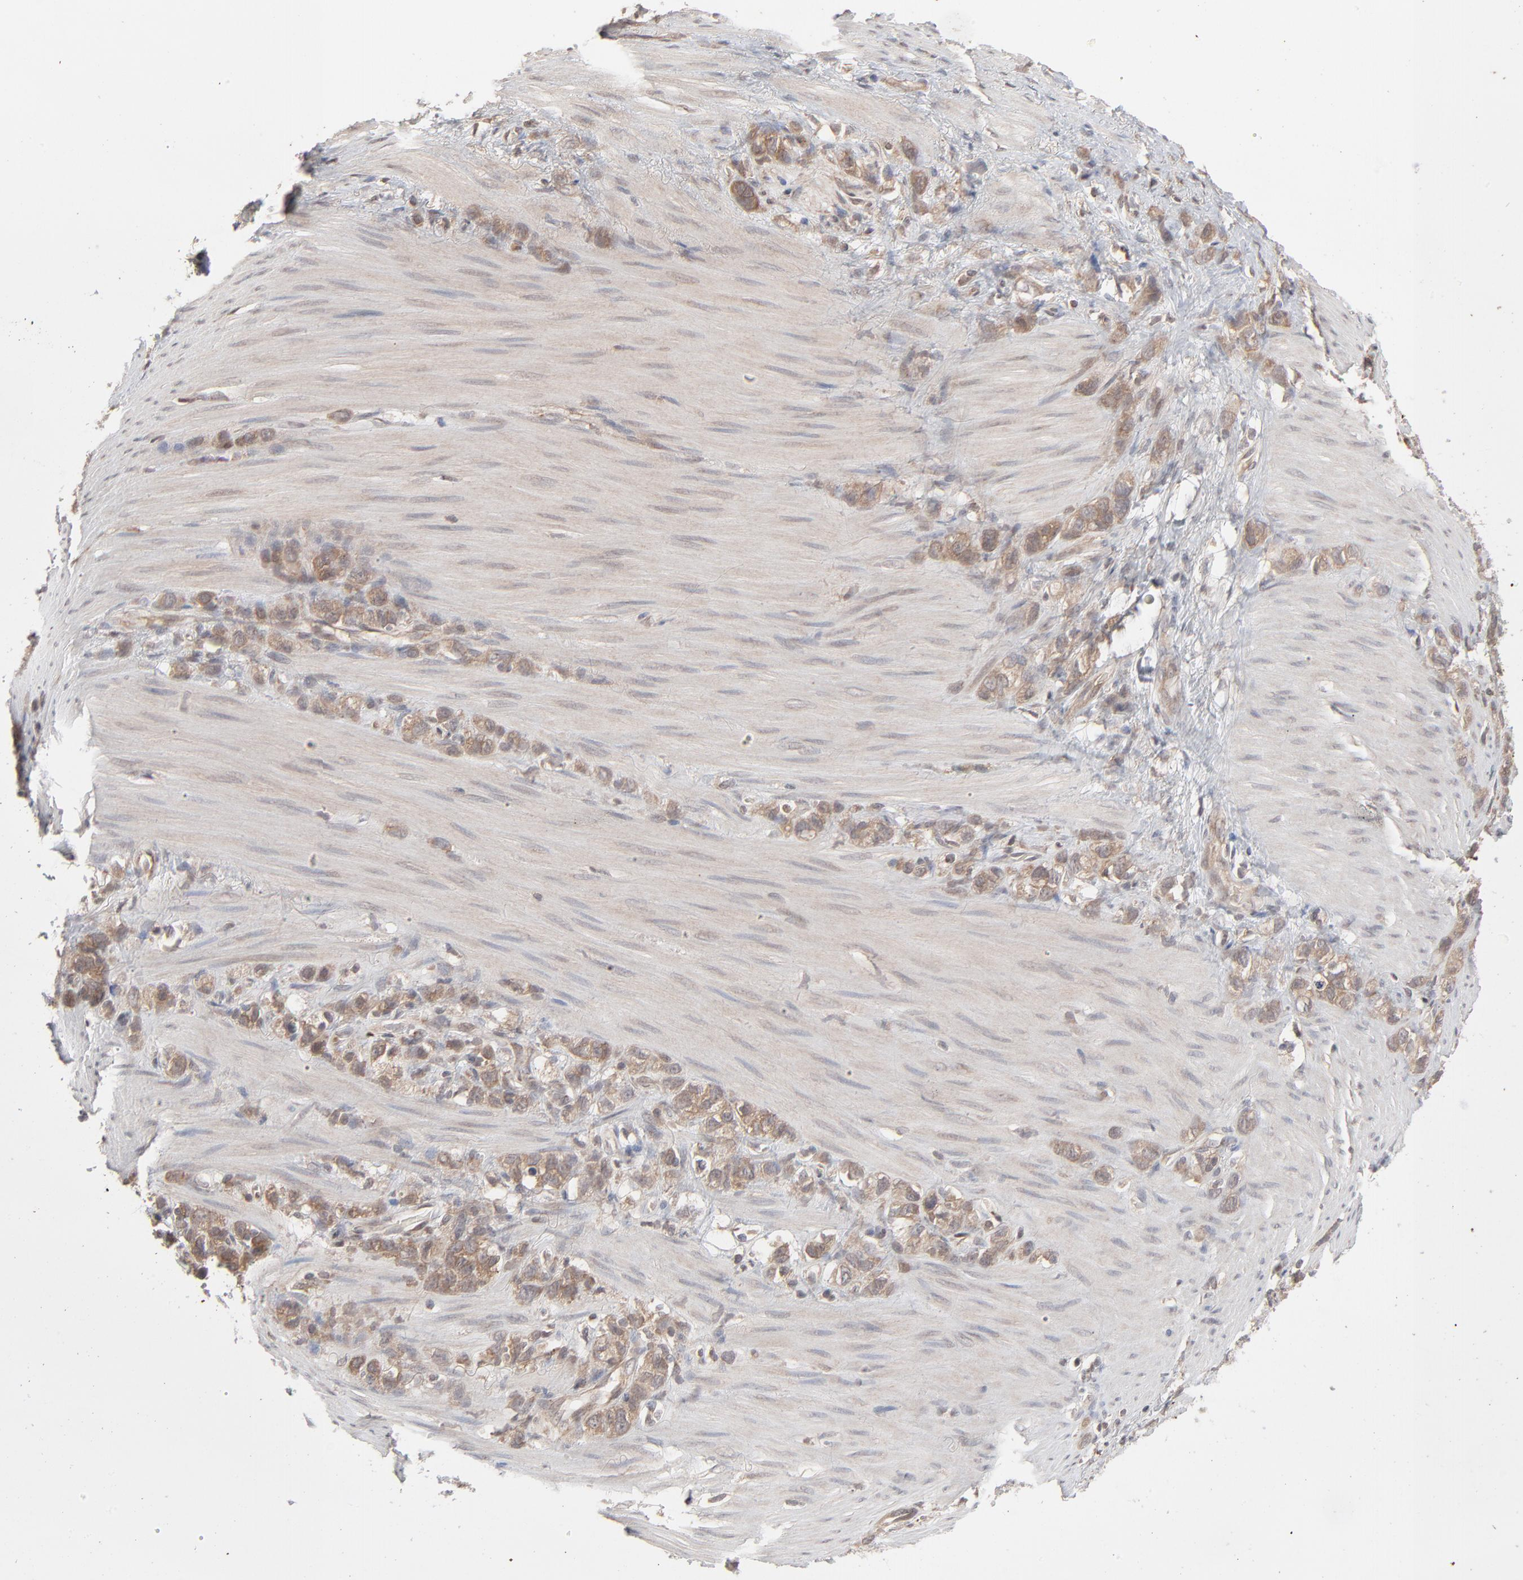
{"staining": {"intensity": "weak", "quantity": ">75%", "location": "cytoplasmic/membranous"}, "tissue": "stomach cancer", "cell_type": "Tumor cells", "image_type": "cancer", "snomed": [{"axis": "morphology", "description": "Normal tissue, NOS"}, {"axis": "morphology", "description": "Adenocarcinoma, NOS"}, {"axis": "morphology", "description": "Adenocarcinoma, High grade"}, {"axis": "topography", "description": "Stomach, upper"}, {"axis": "topography", "description": "Stomach"}], "caption": "There is low levels of weak cytoplasmic/membranous positivity in tumor cells of stomach adenocarcinoma (high-grade), as demonstrated by immunohistochemical staining (brown color).", "gene": "SCFD1", "patient": {"sex": "female", "age": 65}}